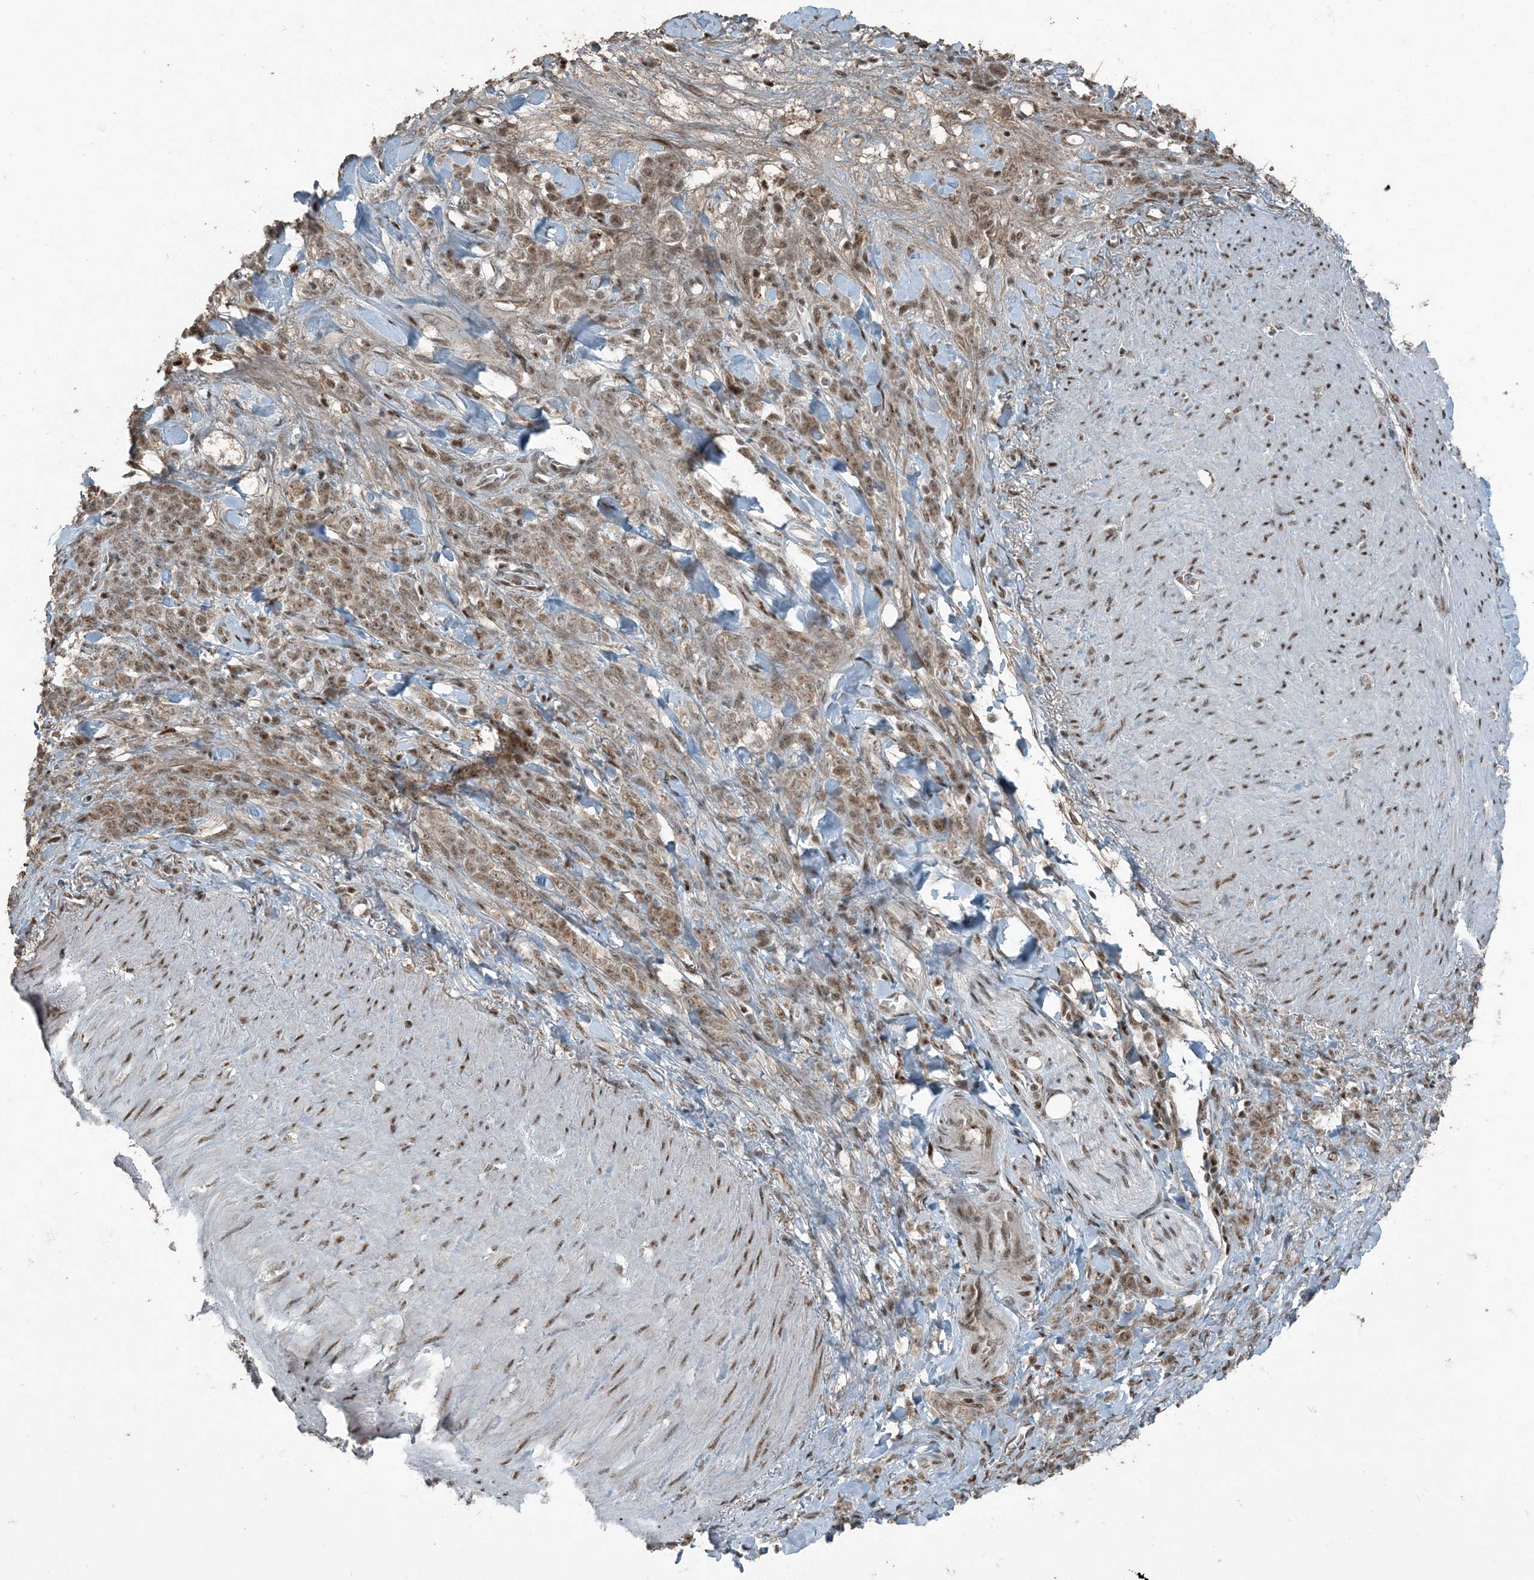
{"staining": {"intensity": "weak", "quantity": ">75%", "location": "nuclear"}, "tissue": "stomach cancer", "cell_type": "Tumor cells", "image_type": "cancer", "snomed": [{"axis": "morphology", "description": "Normal tissue, NOS"}, {"axis": "morphology", "description": "Adenocarcinoma, NOS"}, {"axis": "topography", "description": "Stomach"}], "caption": "A brown stain highlights weak nuclear positivity of a protein in stomach adenocarcinoma tumor cells.", "gene": "TADA2B", "patient": {"sex": "male", "age": 82}}